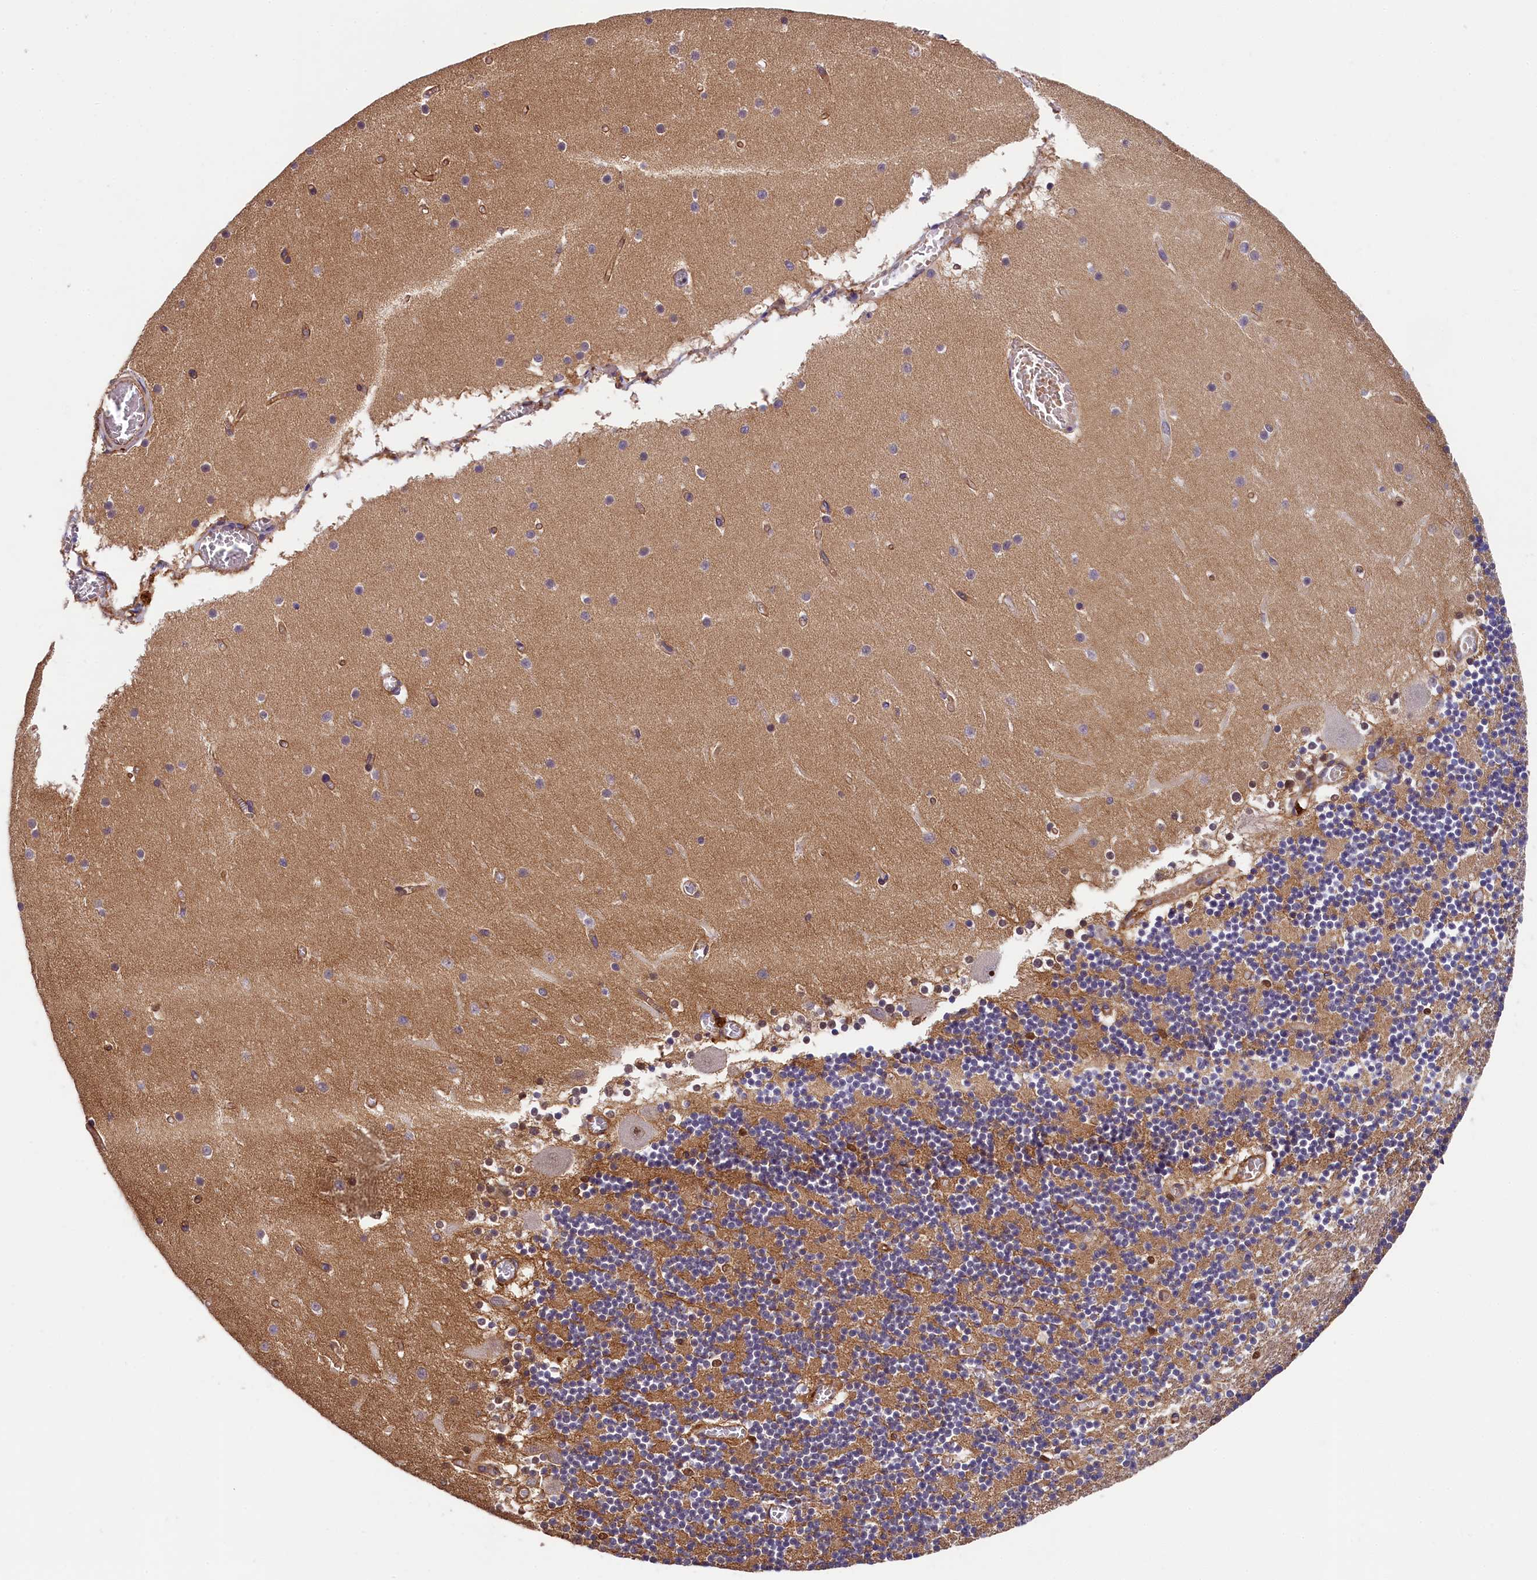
{"staining": {"intensity": "moderate", "quantity": ">75%", "location": "cytoplasmic/membranous"}, "tissue": "cerebellum", "cell_type": "Cells in granular layer", "image_type": "normal", "snomed": [{"axis": "morphology", "description": "Normal tissue, NOS"}, {"axis": "topography", "description": "Cerebellum"}], "caption": "Immunohistochemistry (IHC) (DAB (3,3'-diaminobenzidine)) staining of benign human cerebellum displays moderate cytoplasmic/membranous protein staining in approximately >75% of cells in granular layer.", "gene": "ARL14EP", "patient": {"sex": "female", "age": 28}}